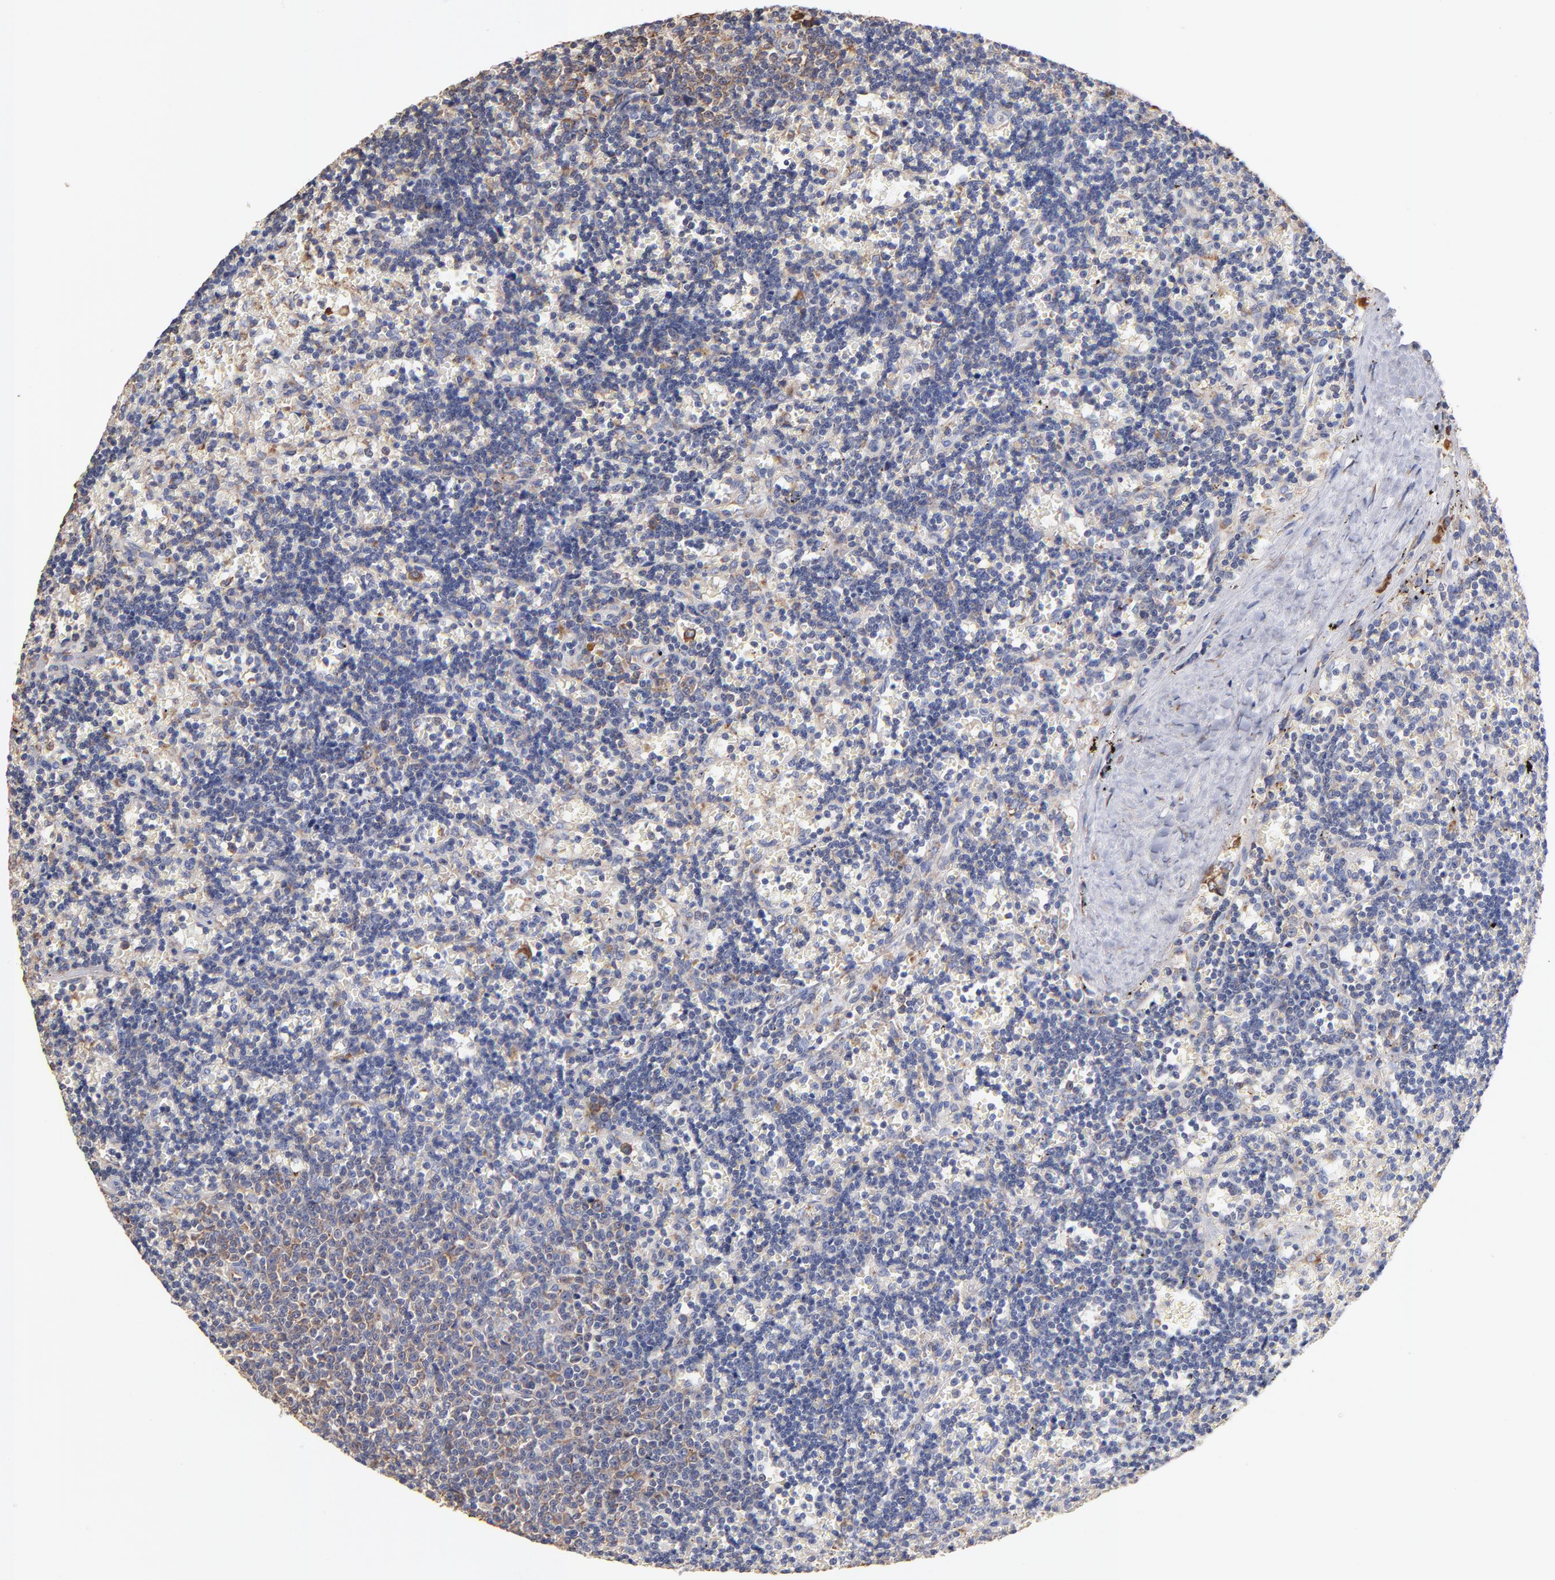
{"staining": {"intensity": "moderate", "quantity": "<25%", "location": "cytoplasmic/membranous"}, "tissue": "lymphoma", "cell_type": "Tumor cells", "image_type": "cancer", "snomed": [{"axis": "morphology", "description": "Malignant lymphoma, non-Hodgkin's type, Low grade"}, {"axis": "topography", "description": "Spleen"}], "caption": "Lymphoma tissue exhibits moderate cytoplasmic/membranous positivity in about <25% of tumor cells", "gene": "RPL9", "patient": {"sex": "male", "age": 60}}